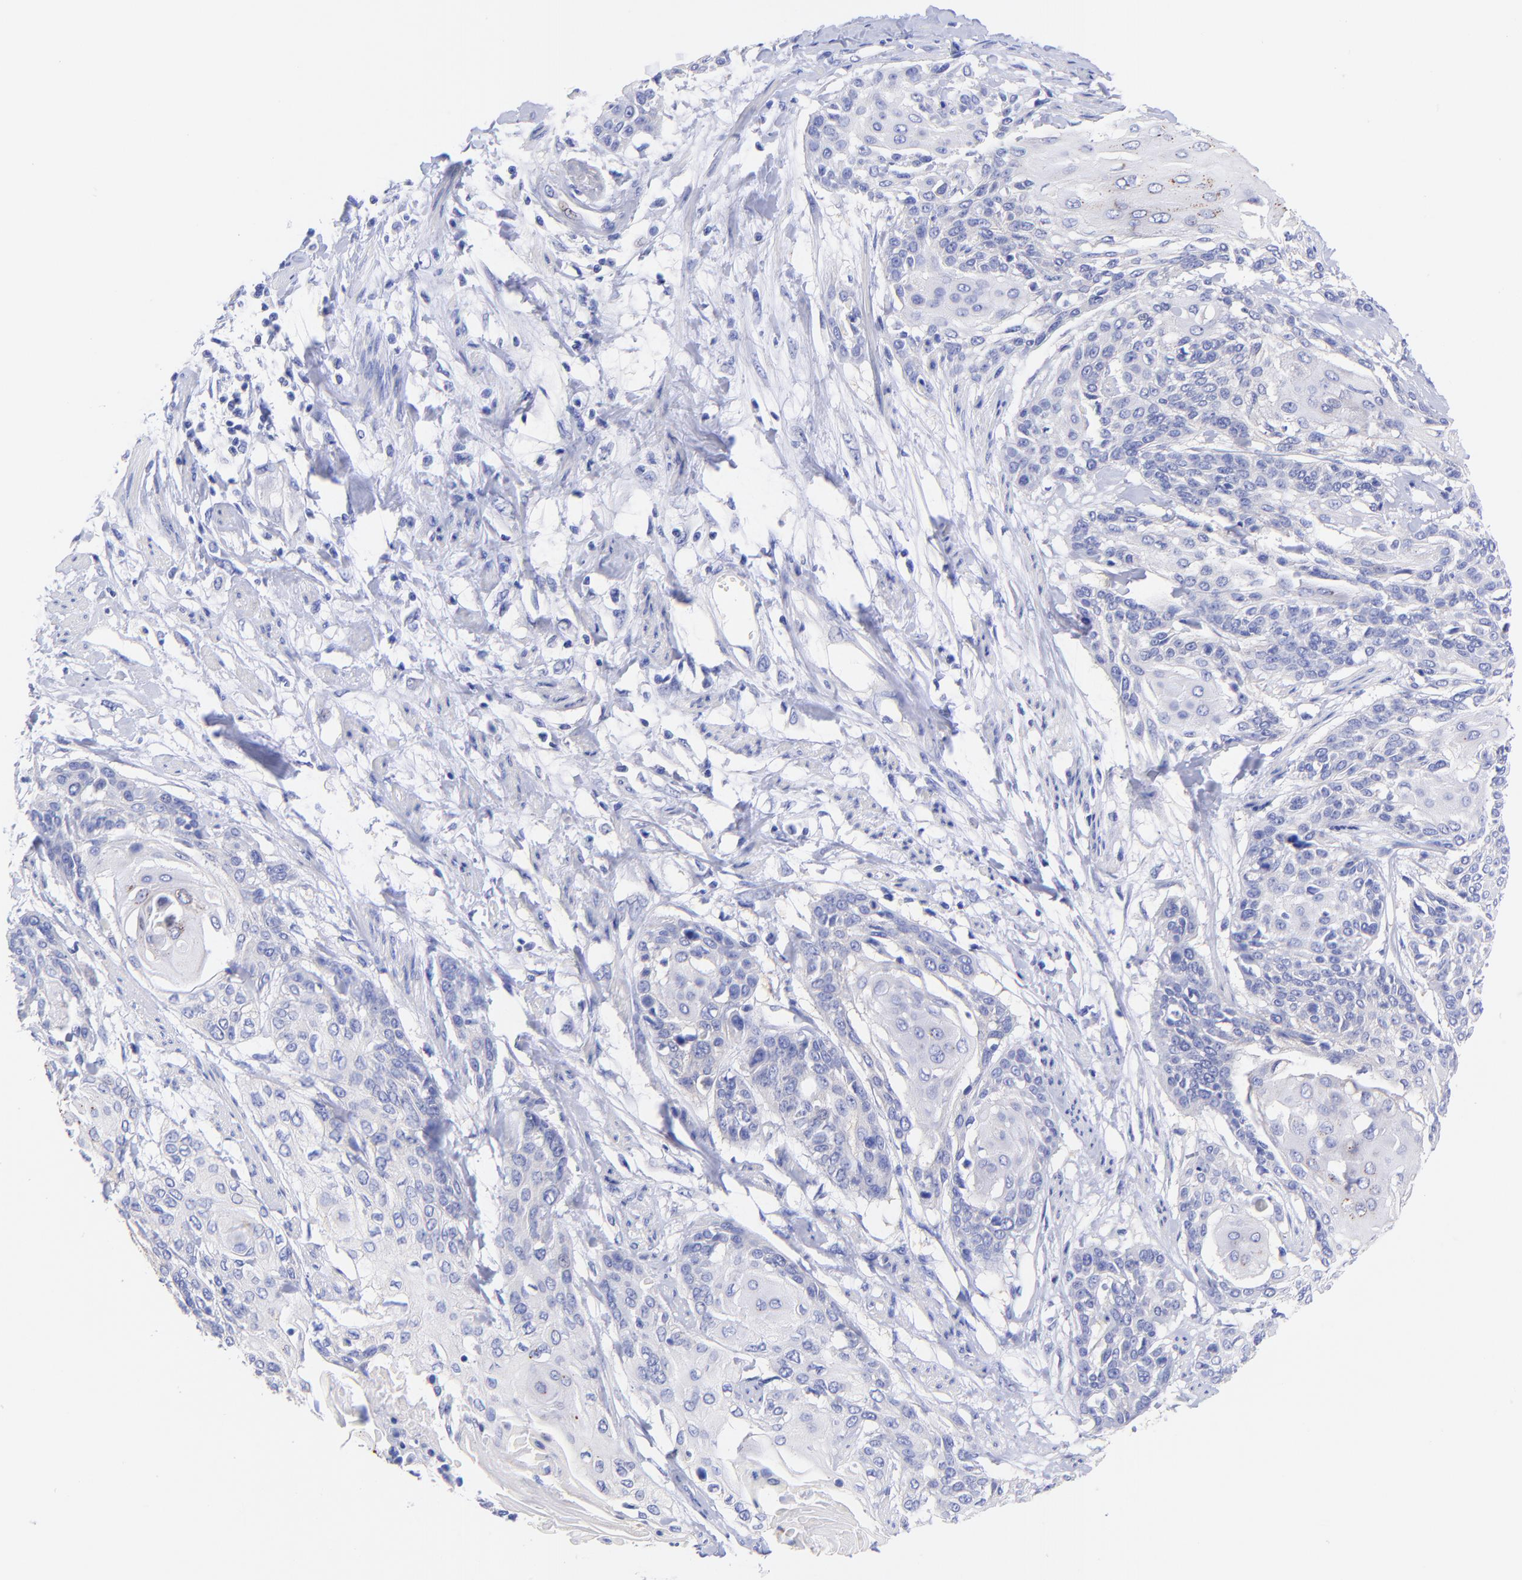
{"staining": {"intensity": "negative", "quantity": "none", "location": "none"}, "tissue": "cervical cancer", "cell_type": "Tumor cells", "image_type": "cancer", "snomed": [{"axis": "morphology", "description": "Squamous cell carcinoma, NOS"}, {"axis": "topography", "description": "Cervix"}], "caption": "A high-resolution image shows IHC staining of cervical cancer, which shows no significant expression in tumor cells. Brightfield microscopy of immunohistochemistry (IHC) stained with DAB (brown) and hematoxylin (blue), captured at high magnification.", "gene": "GPHN", "patient": {"sex": "female", "age": 57}}